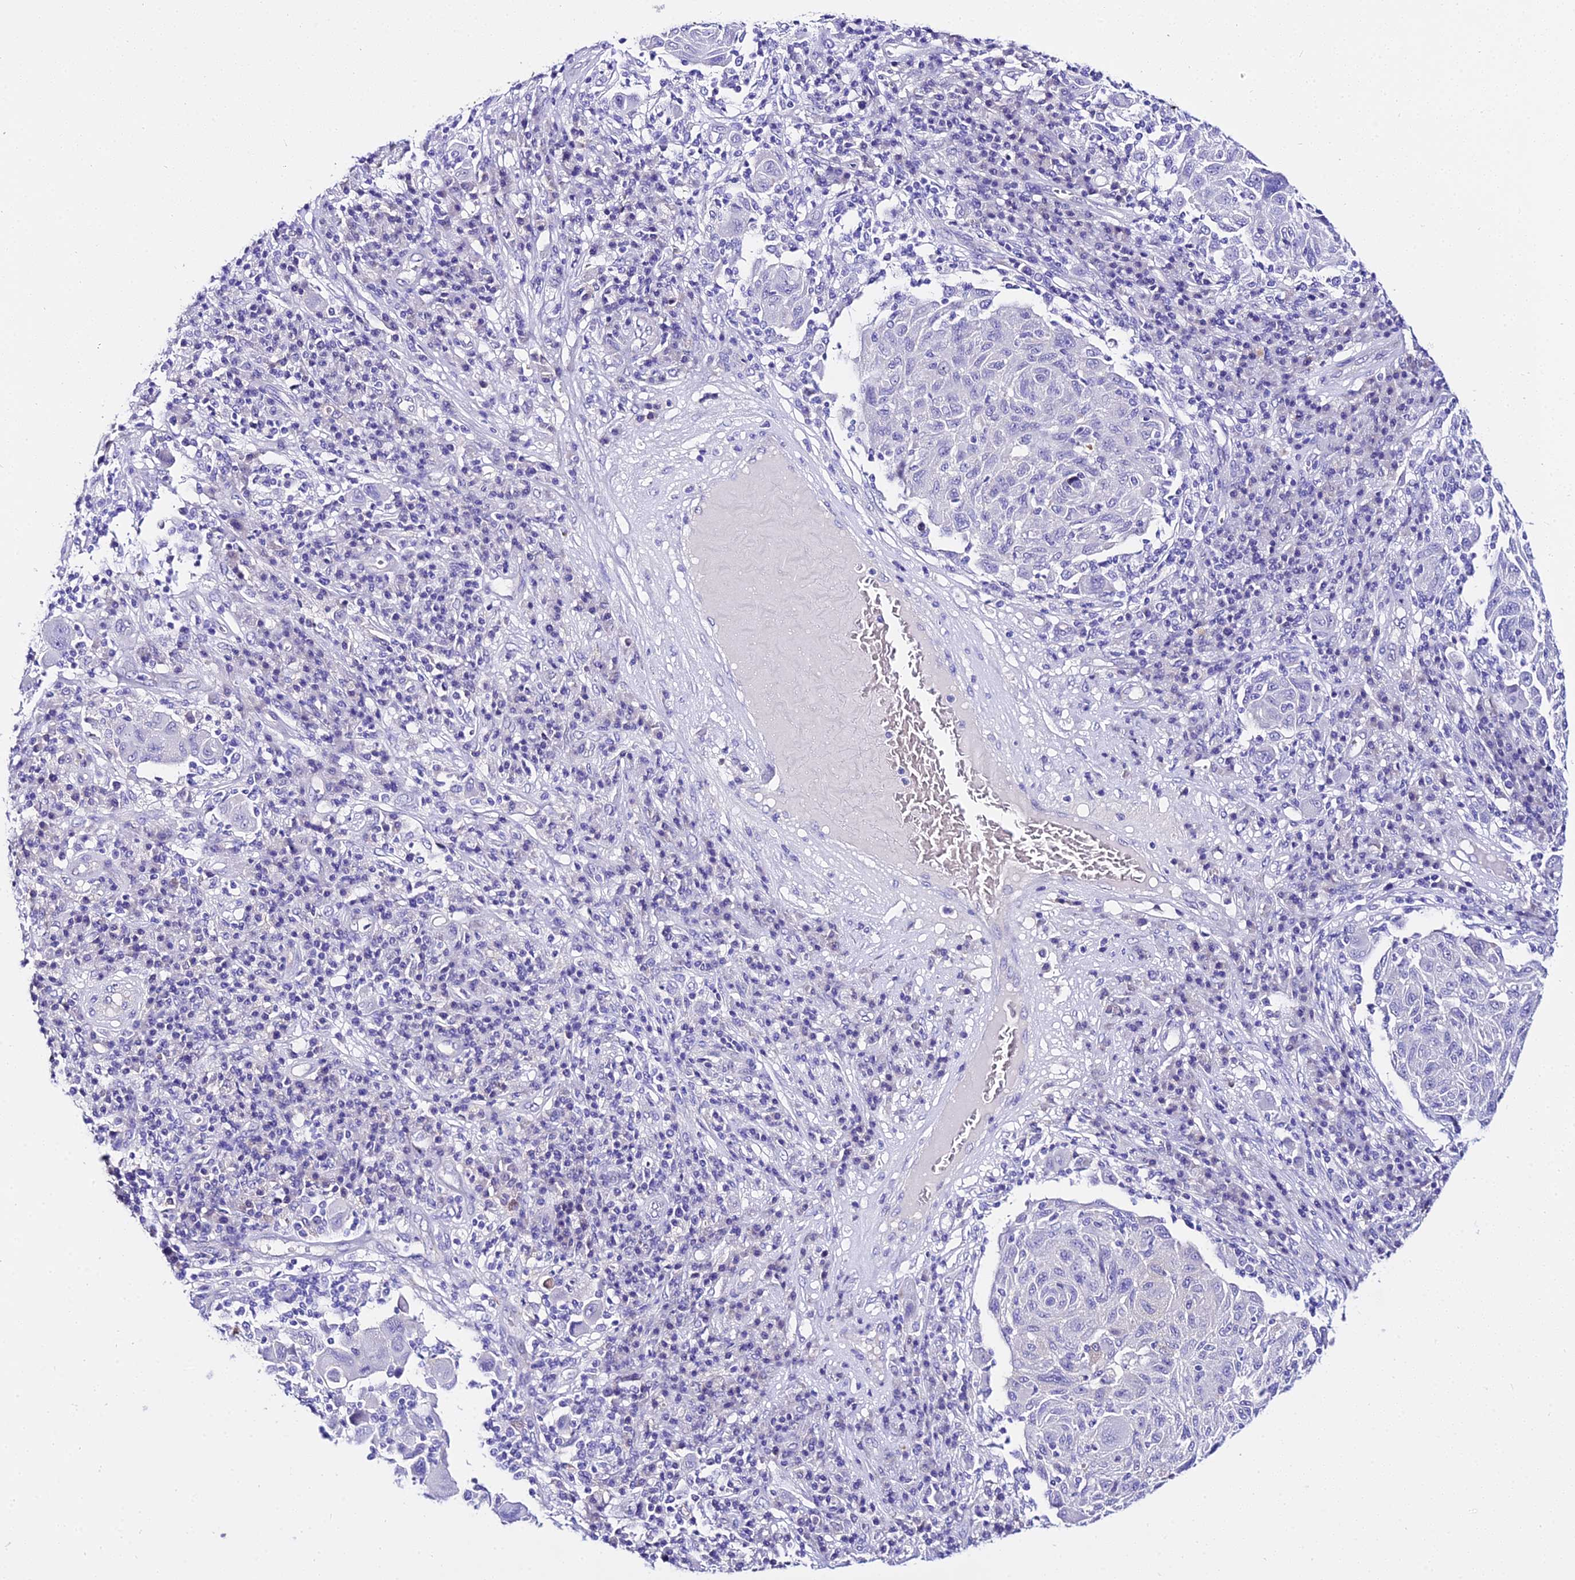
{"staining": {"intensity": "negative", "quantity": "none", "location": "none"}, "tissue": "melanoma", "cell_type": "Tumor cells", "image_type": "cancer", "snomed": [{"axis": "morphology", "description": "Malignant melanoma, NOS"}, {"axis": "topography", "description": "Skin"}], "caption": "Melanoma was stained to show a protein in brown. There is no significant expression in tumor cells.", "gene": "DEFB106A", "patient": {"sex": "male", "age": 53}}